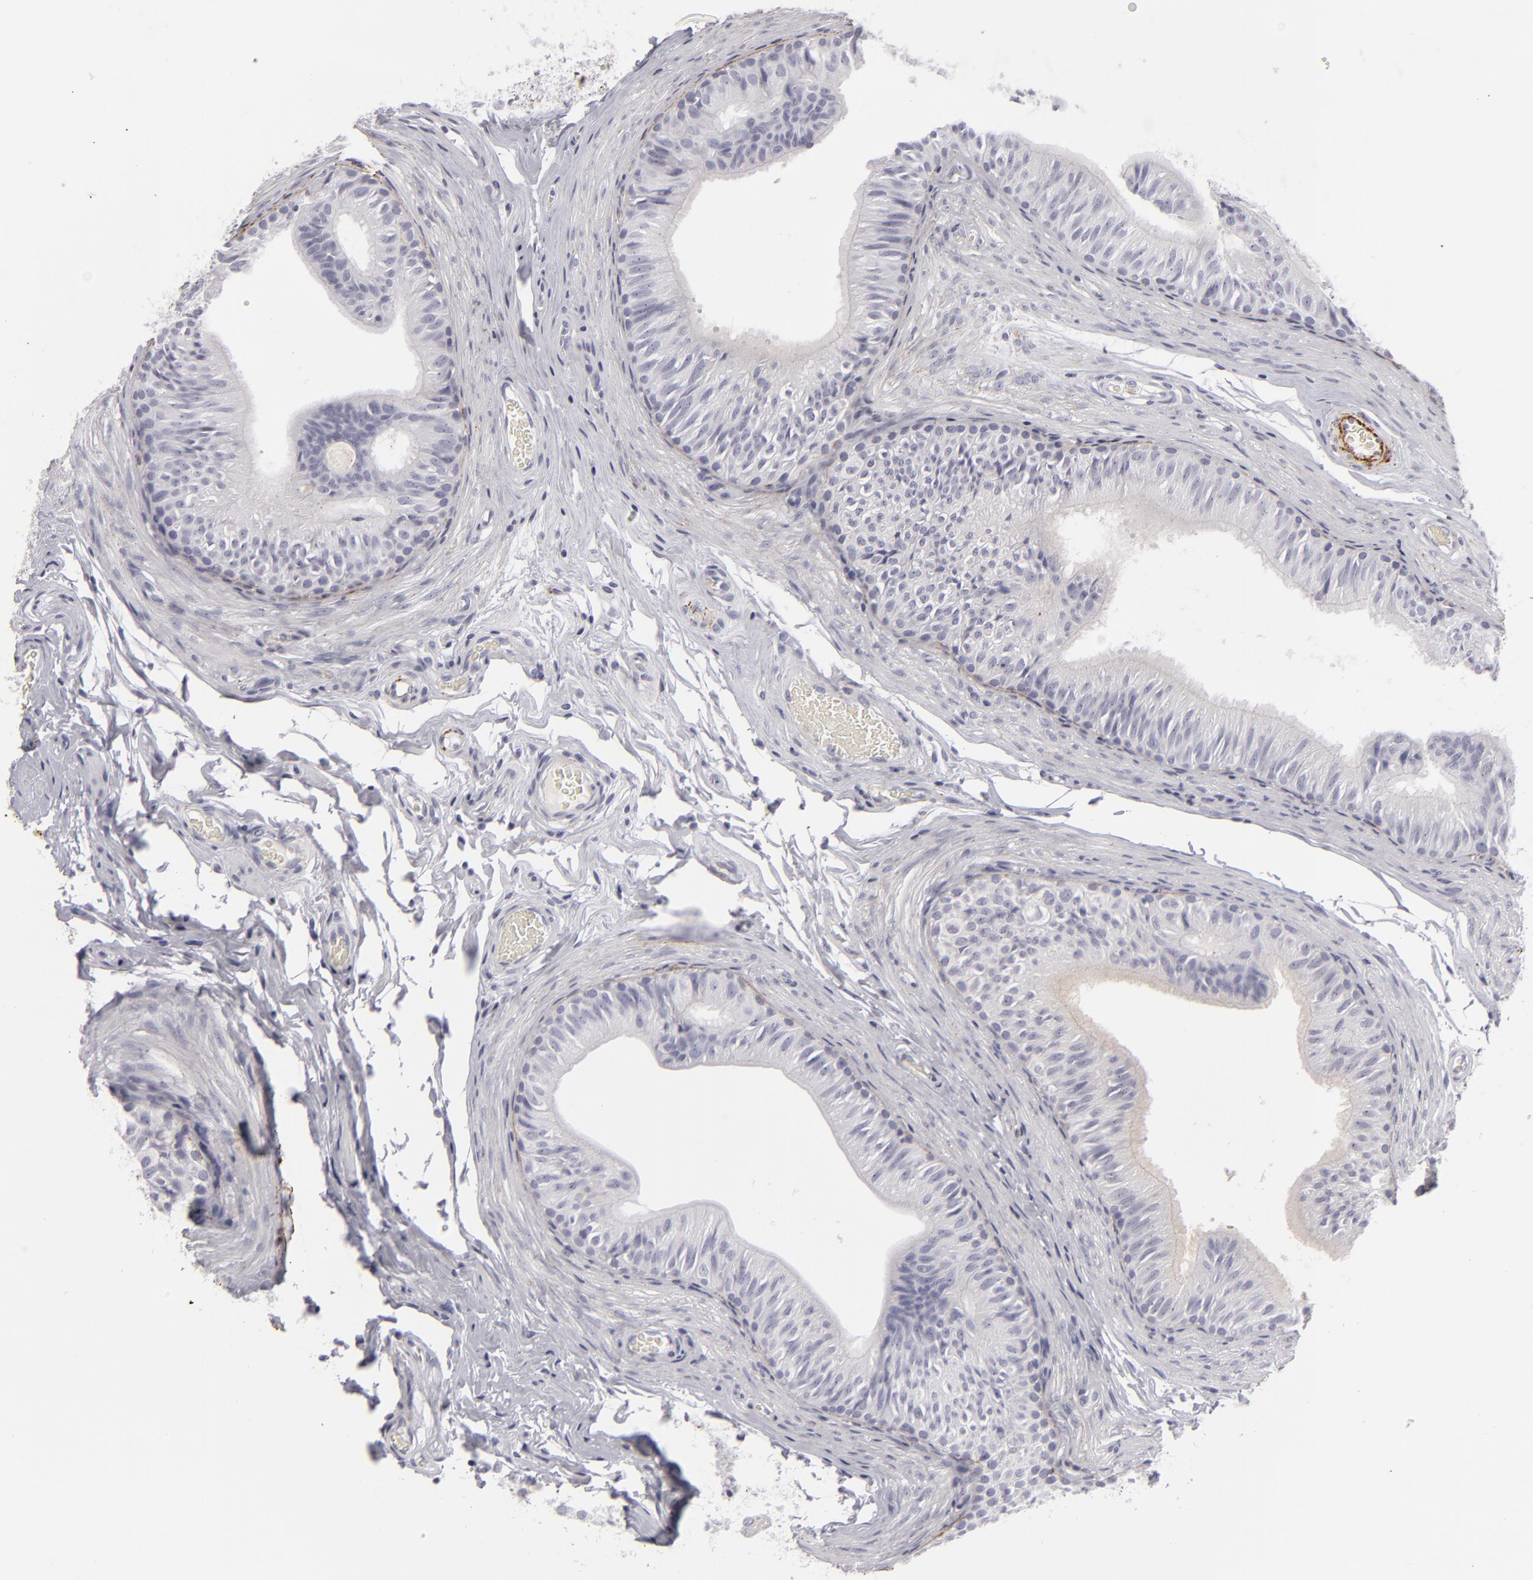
{"staining": {"intensity": "negative", "quantity": "none", "location": "none"}, "tissue": "epididymis", "cell_type": "Glandular cells", "image_type": "normal", "snomed": [{"axis": "morphology", "description": "Normal tissue, NOS"}, {"axis": "topography", "description": "Testis"}, {"axis": "topography", "description": "Epididymis"}], "caption": "This is an immunohistochemistry micrograph of benign human epididymis. There is no positivity in glandular cells.", "gene": "C9", "patient": {"sex": "male", "age": 36}}